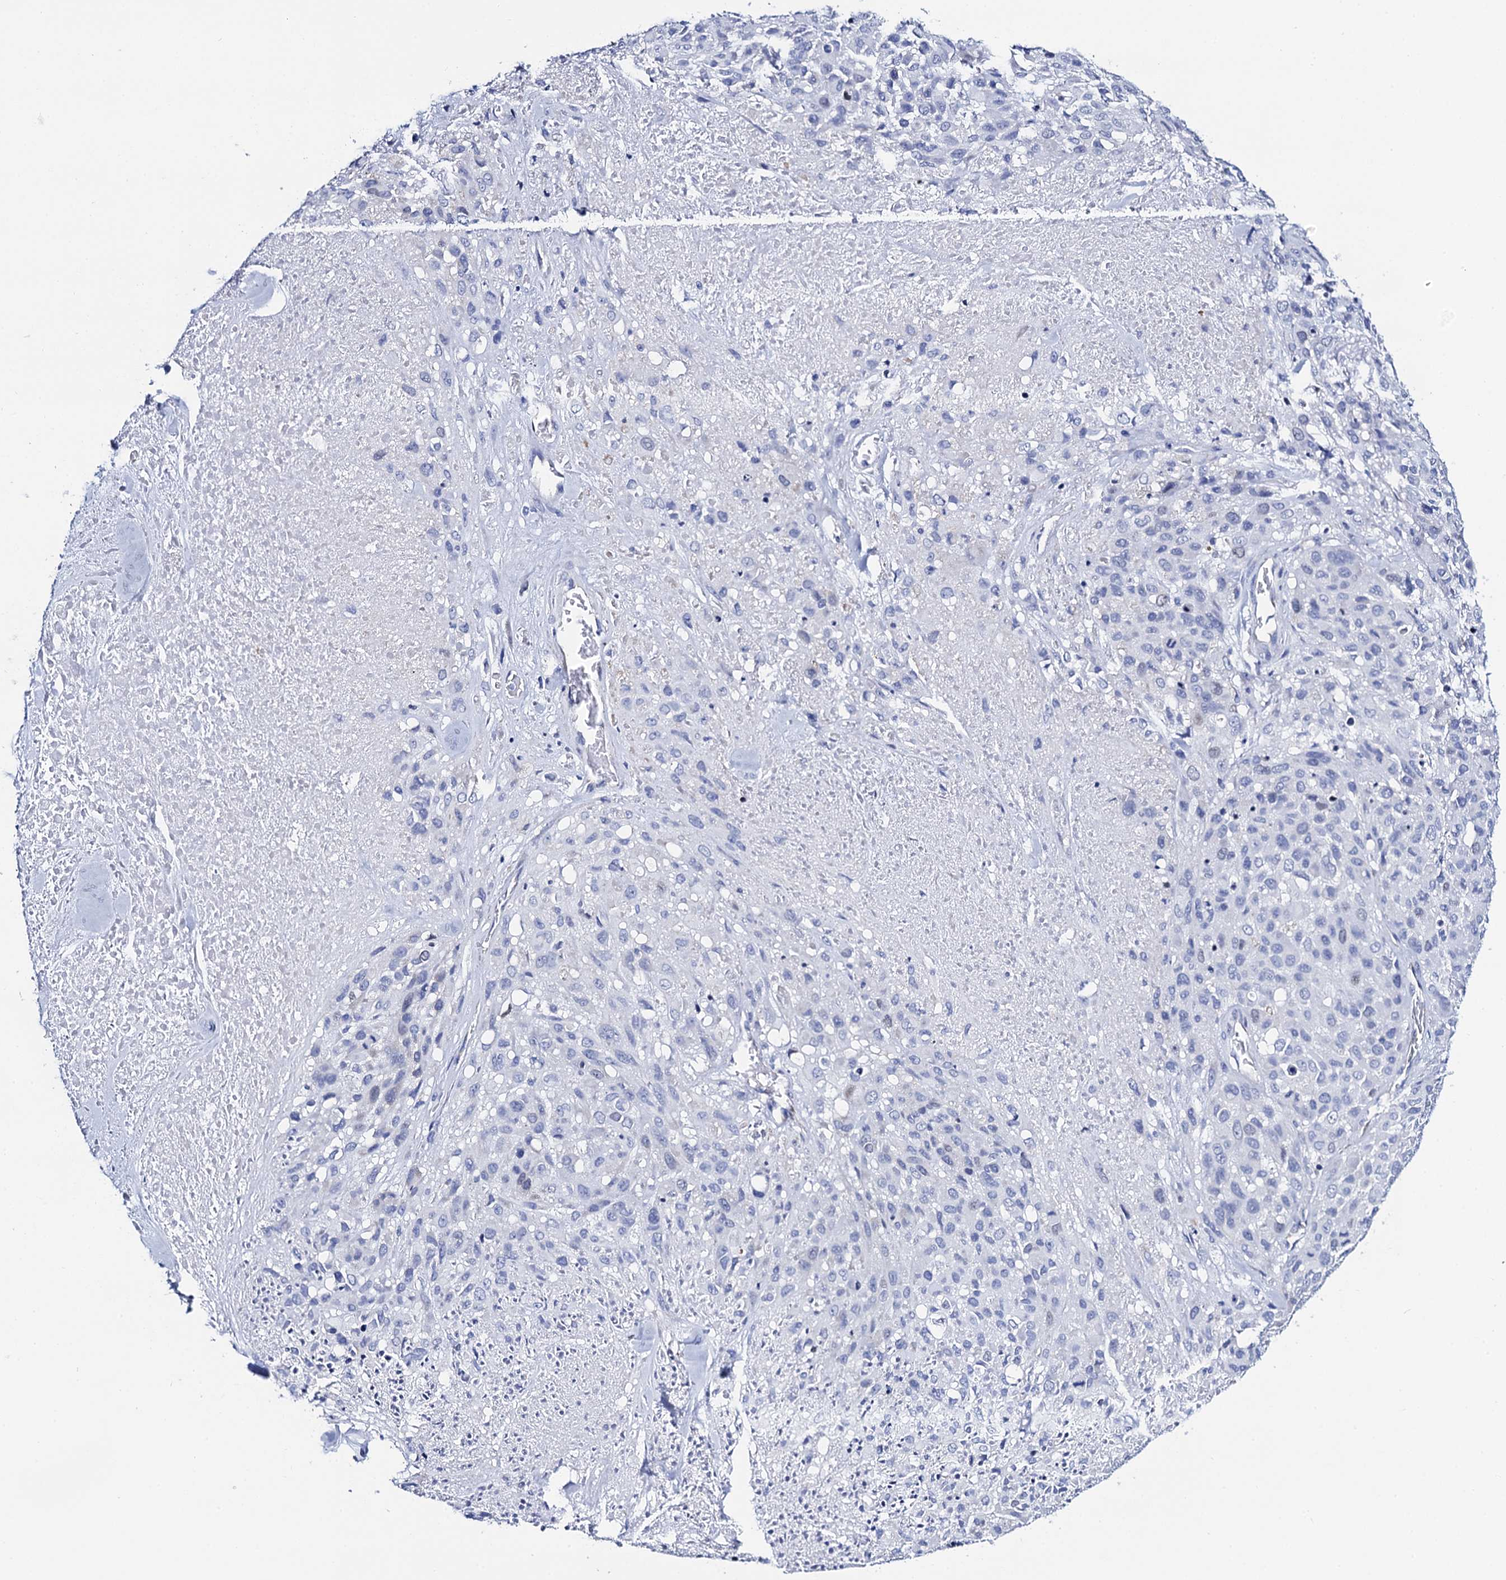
{"staining": {"intensity": "negative", "quantity": "none", "location": "none"}, "tissue": "melanoma", "cell_type": "Tumor cells", "image_type": "cancer", "snomed": [{"axis": "morphology", "description": "Malignant melanoma, Metastatic site"}, {"axis": "topography", "description": "Skin"}], "caption": "This is an immunohistochemistry (IHC) micrograph of malignant melanoma (metastatic site). There is no staining in tumor cells.", "gene": "ACADSB", "patient": {"sex": "female", "age": 81}}